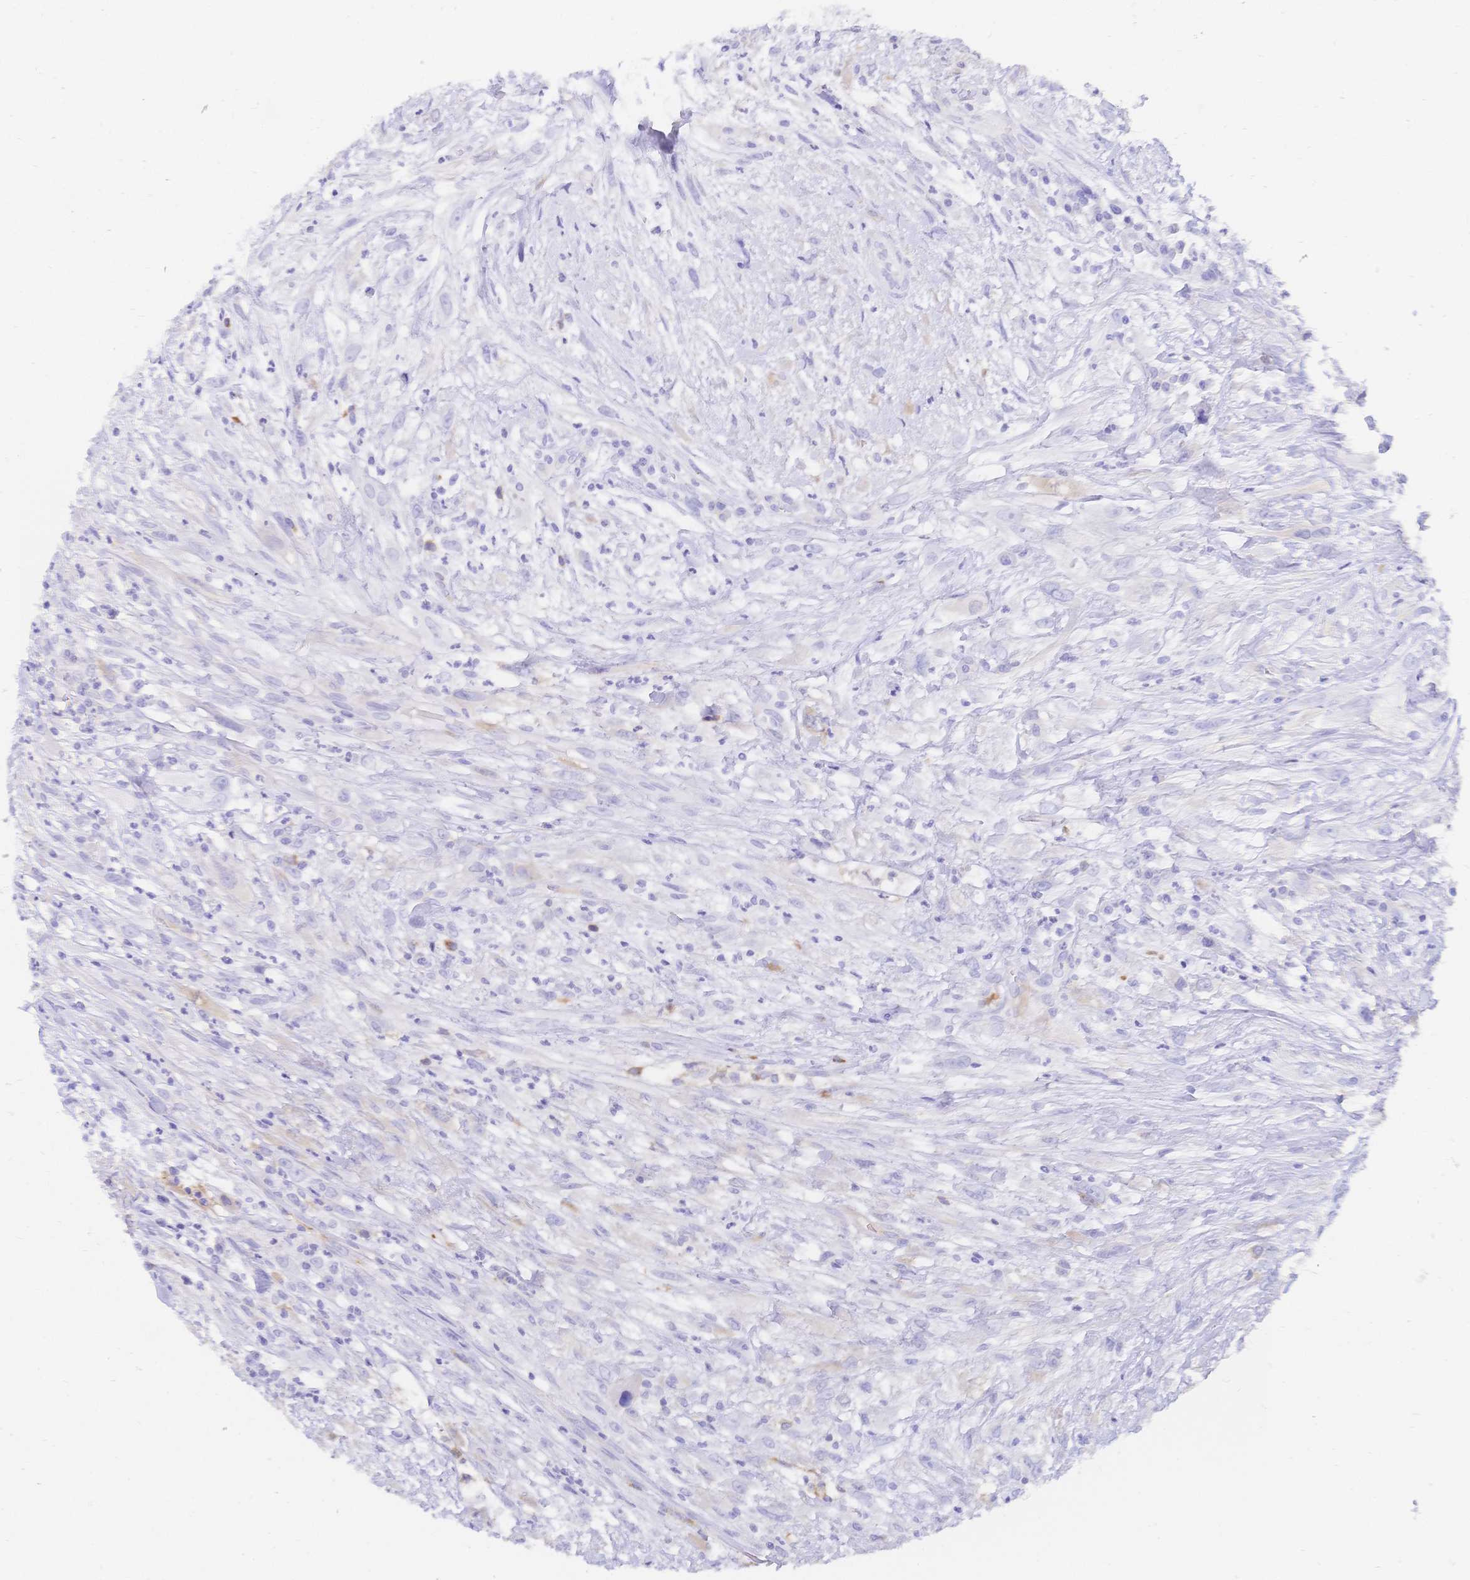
{"staining": {"intensity": "negative", "quantity": "none", "location": "none"}, "tissue": "head and neck cancer", "cell_type": "Tumor cells", "image_type": "cancer", "snomed": [{"axis": "morphology", "description": "Squamous cell carcinoma, NOS"}, {"axis": "topography", "description": "Head-Neck"}], "caption": "DAB immunohistochemical staining of head and neck squamous cell carcinoma reveals no significant positivity in tumor cells.", "gene": "RRM1", "patient": {"sex": "male", "age": 65}}